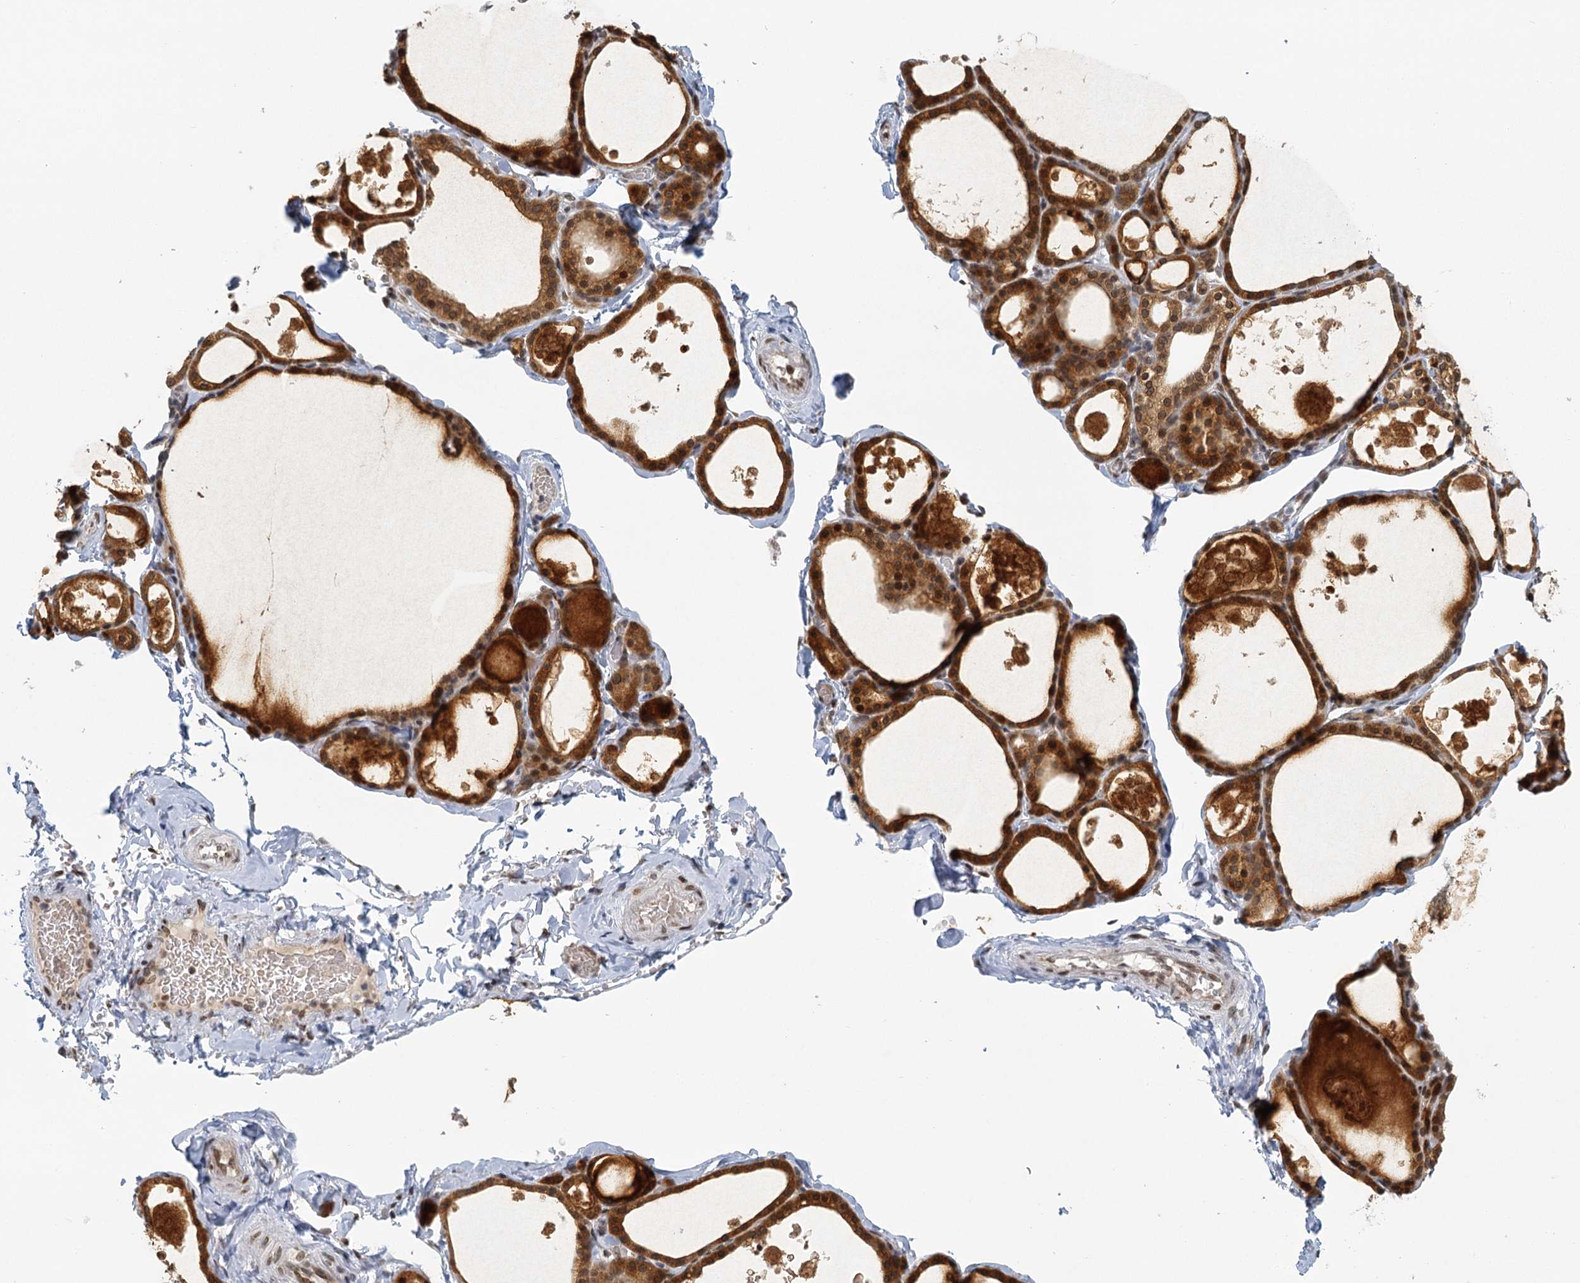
{"staining": {"intensity": "moderate", "quantity": ">75%", "location": "cytoplasmic/membranous,nuclear"}, "tissue": "thyroid gland", "cell_type": "Glandular cells", "image_type": "normal", "snomed": [{"axis": "morphology", "description": "Normal tissue, NOS"}, {"axis": "topography", "description": "Thyroid gland"}], "caption": "Human thyroid gland stained for a protein (brown) demonstrates moderate cytoplasmic/membranous,nuclear positive positivity in about >75% of glandular cells.", "gene": "TREX1", "patient": {"sex": "male", "age": 56}}